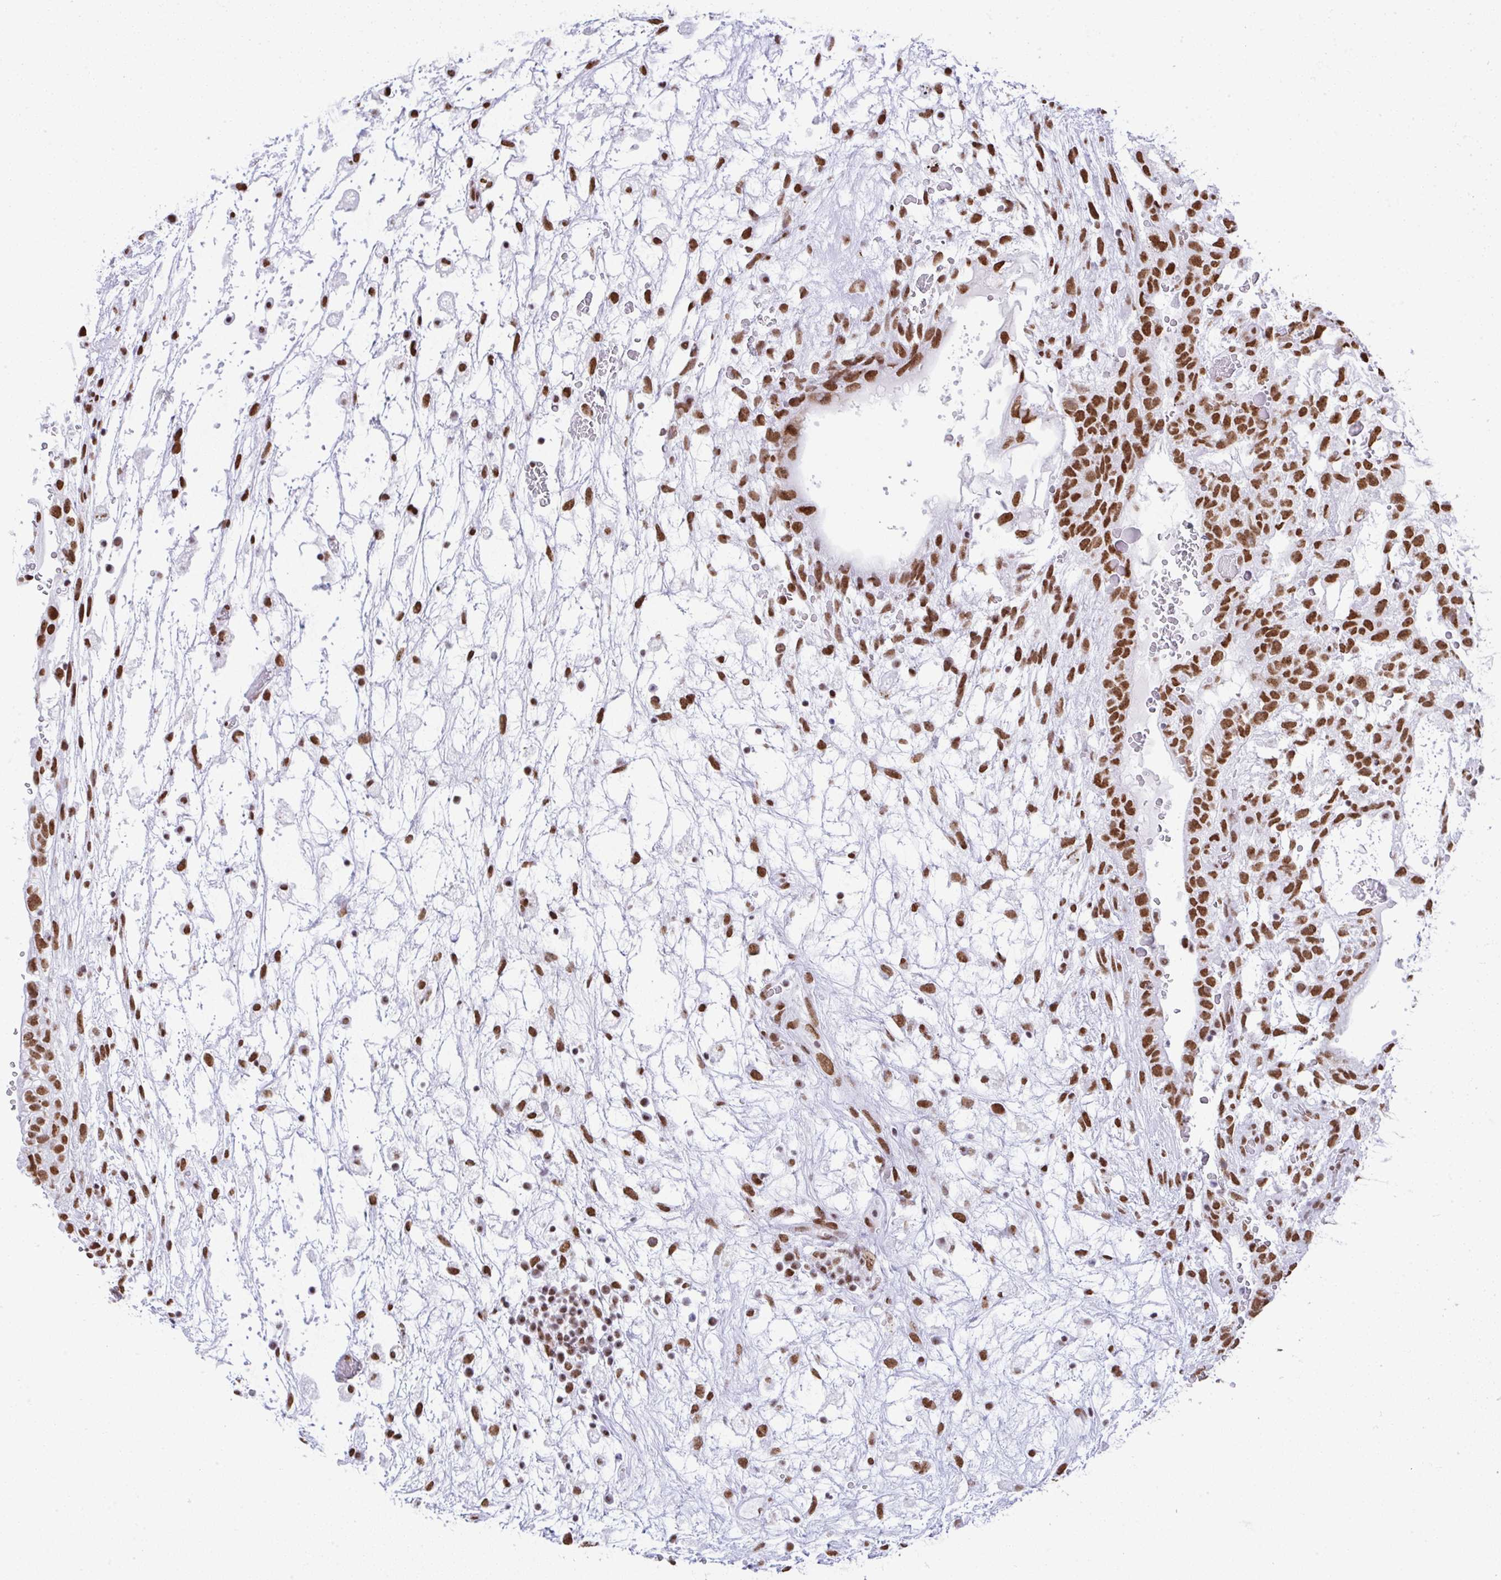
{"staining": {"intensity": "strong", "quantity": ">75%", "location": "nuclear"}, "tissue": "testis cancer", "cell_type": "Tumor cells", "image_type": "cancer", "snomed": [{"axis": "morphology", "description": "Normal tissue, NOS"}, {"axis": "morphology", "description": "Carcinoma, Embryonal, NOS"}, {"axis": "topography", "description": "Testis"}], "caption": "DAB immunohistochemical staining of human testis cancer reveals strong nuclear protein expression in about >75% of tumor cells. (IHC, brightfield microscopy, high magnification).", "gene": "DDX52", "patient": {"sex": "male", "age": 32}}